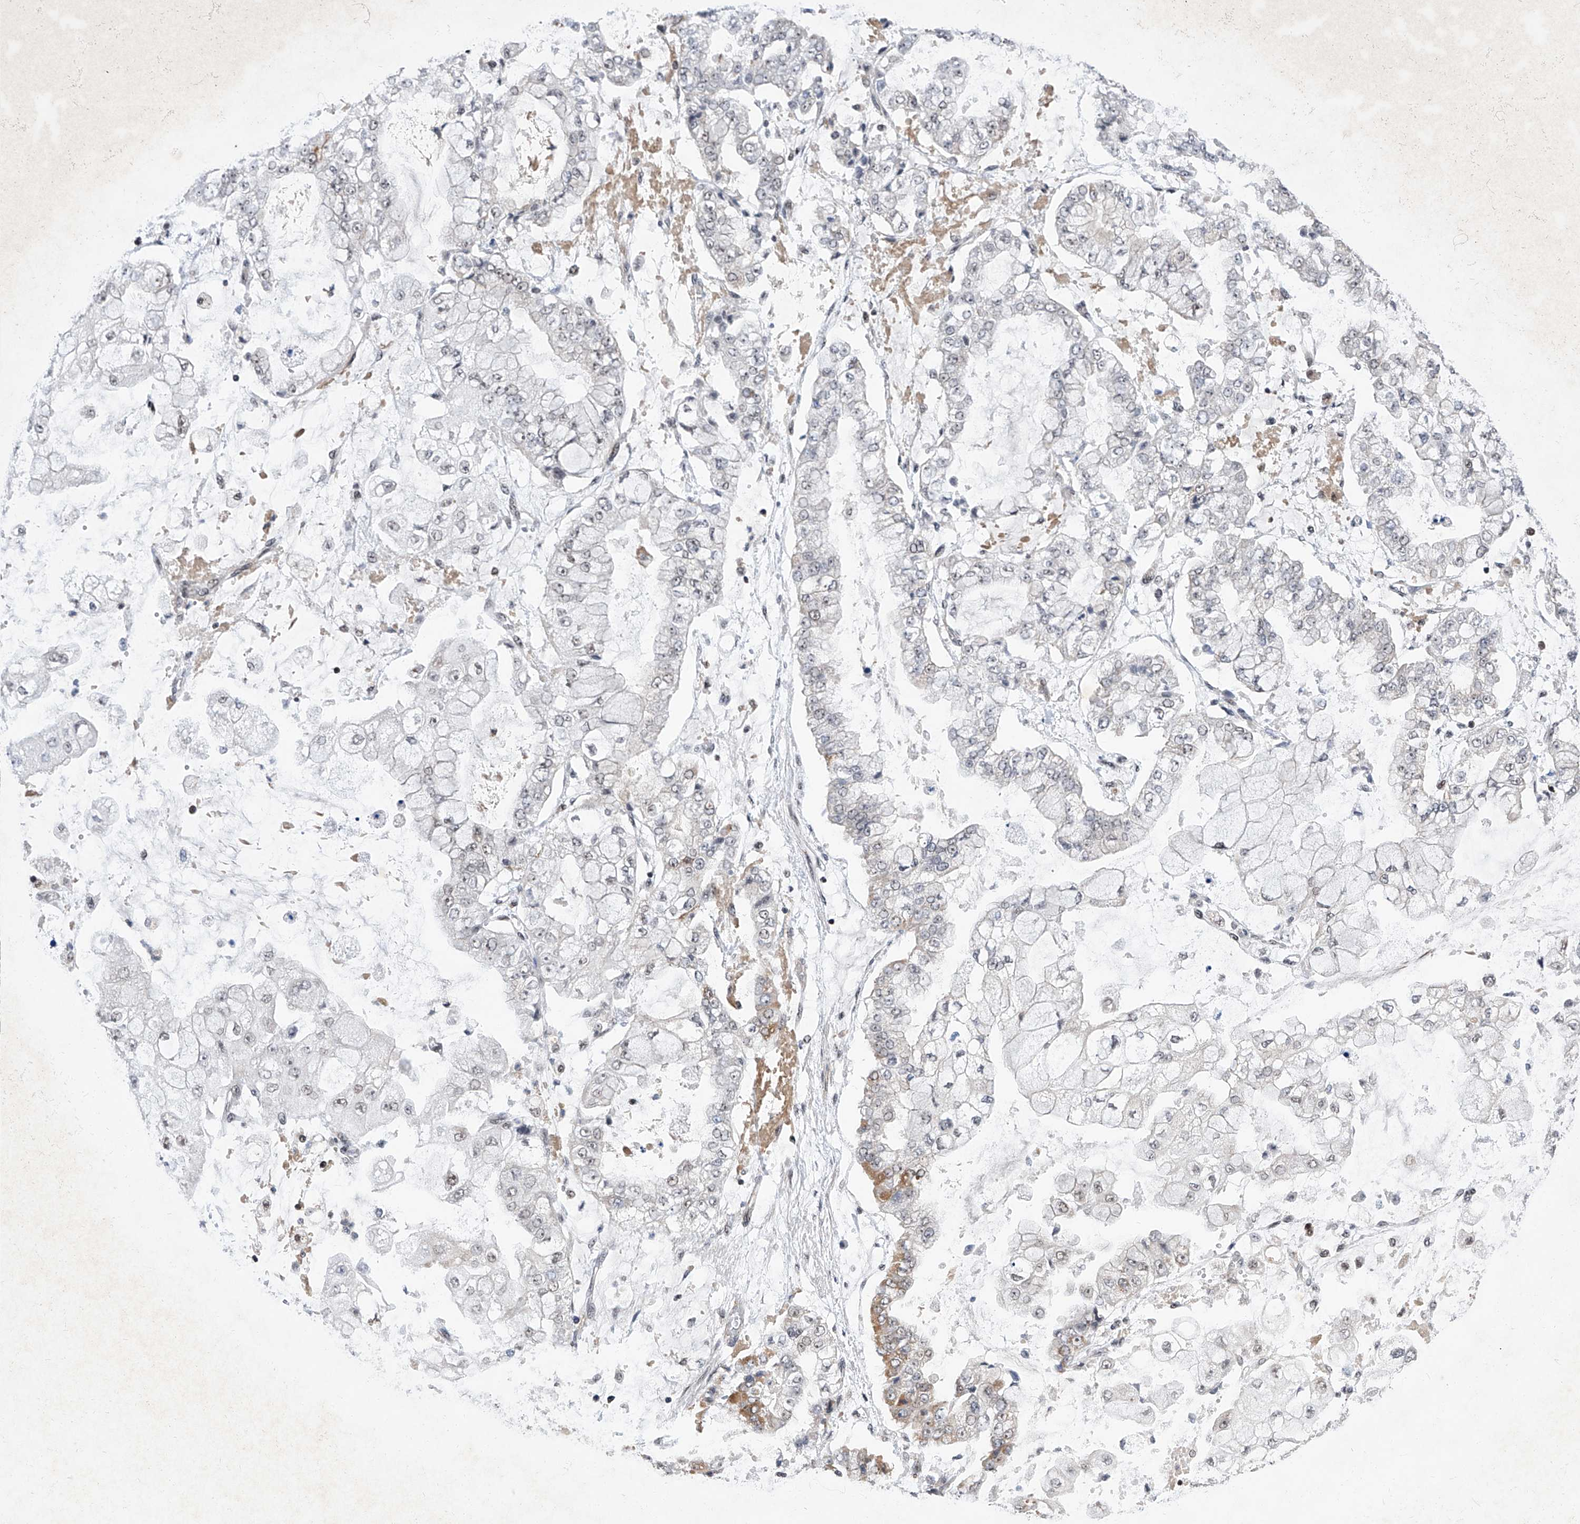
{"staining": {"intensity": "moderate", "quantity": "<25%", "location": "cytoplasmic/membranous"}, "tissue": "stomach cancer", "cell_type": "Tumor cells", "image_type": "cancer", "snomed": [{"axis": "morphology", "description": "Adenocarcinoma, NOS"}, {"axis": "topography", "description": "Stomach"}], "caption": "Immunohistochemistry image of neoplastic tissue: stomach cancer (adenocarcinoma) stained using immunohistochemistry exhibits low levels of moderate protein expression localized specifically in the cytoplasmic/membranous of tumor cells, appearing as a cytoplasmic/membranous brown color.", "gene": "RAD54L", "patient": {"sex": "male", "age": 76}}